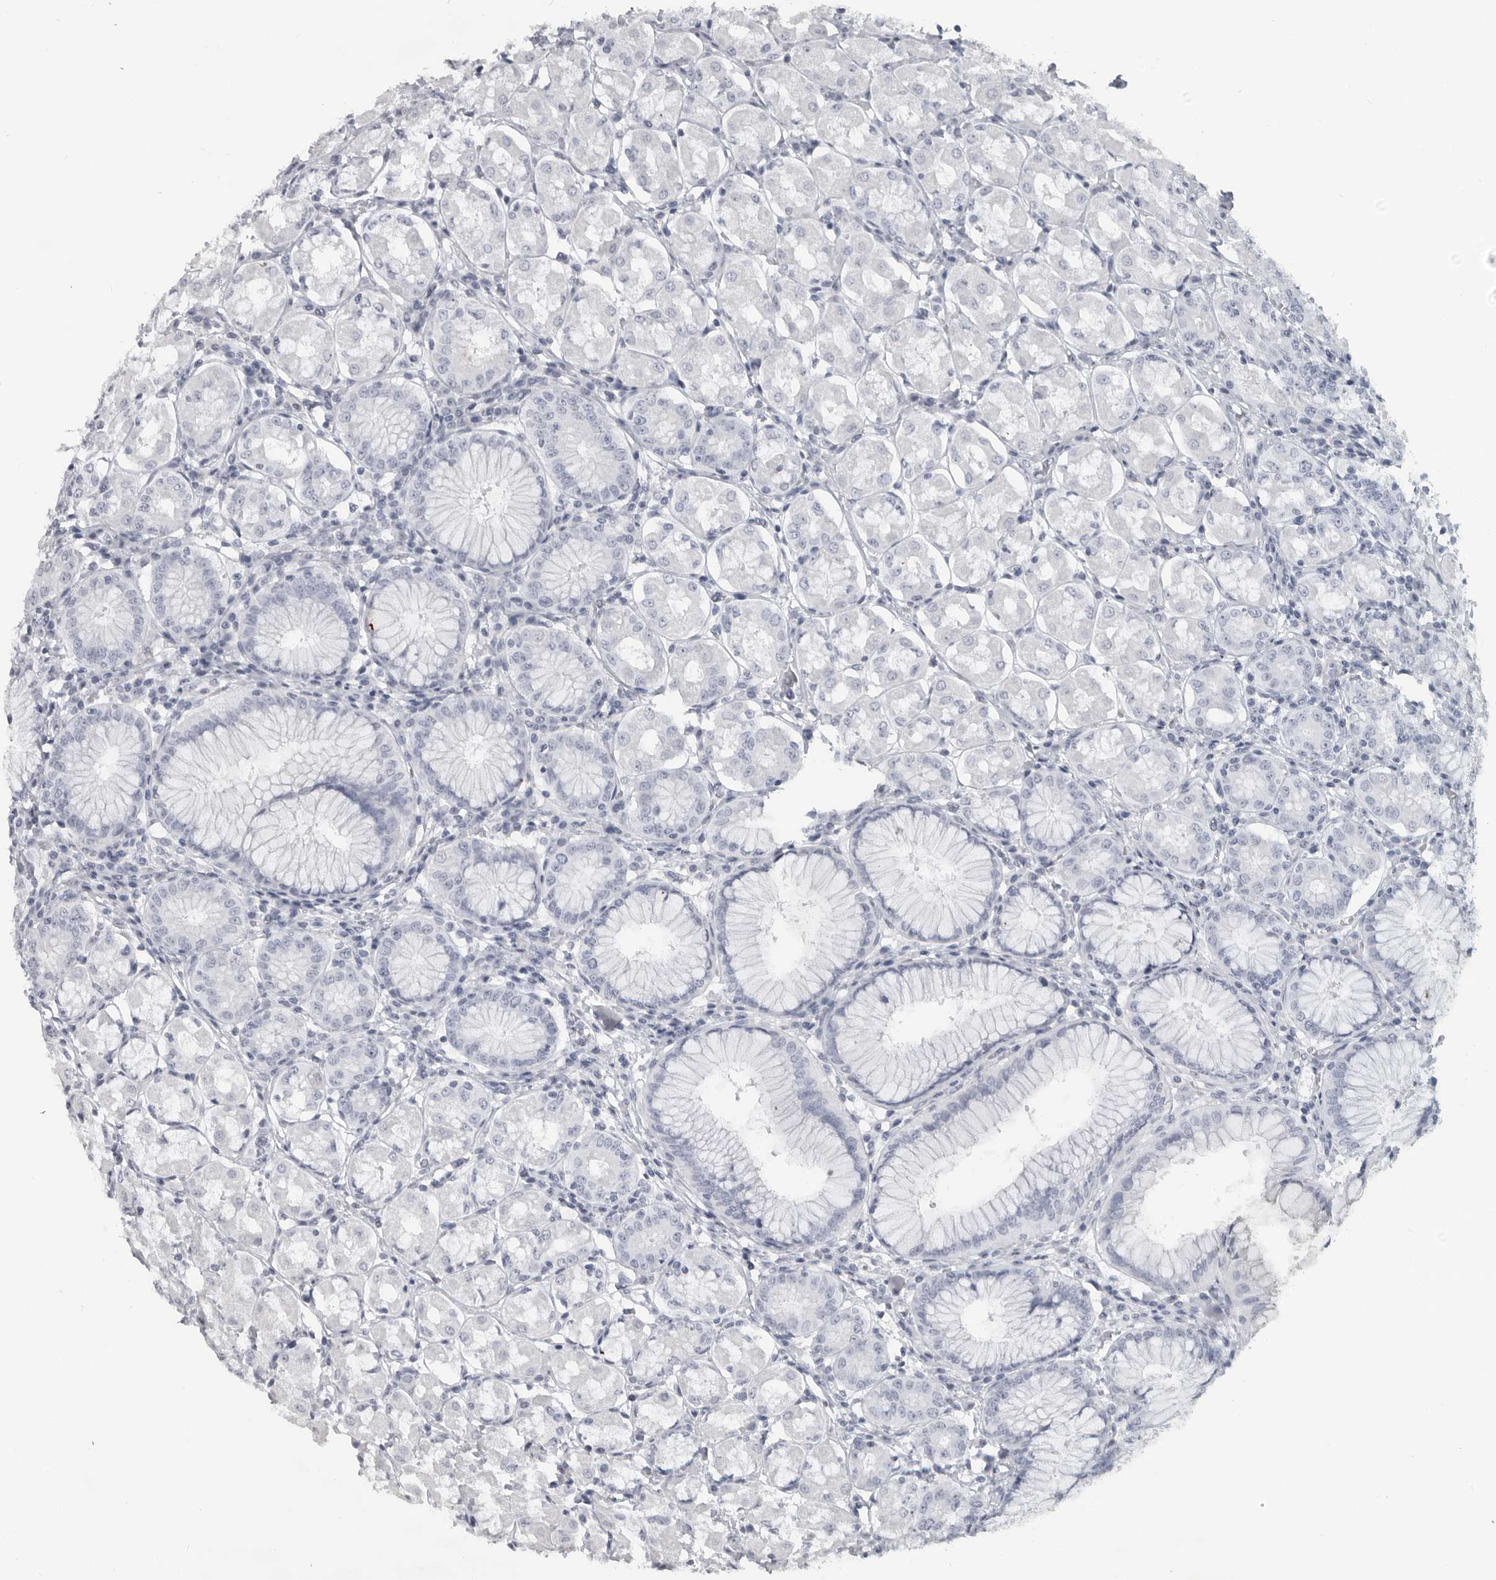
{"staining": {"intensity": "negative", "quantity": "none", "location": "none"}, "tissue": "stomach", "cell_type": "Glandular cells", "image_type": "normal", "snomed": [{"axis": "morphology", "description": "Normal tissue, NOS"}, {"axis": "topography", "description": "Stomach, lower"}], "caption": "Human stomach stained for a protein using immunohistochemistry (IHC) exhibits no expression in glandular cells.", "gene": "LY6D", "patient": {"sex": "female", "age": 56}}